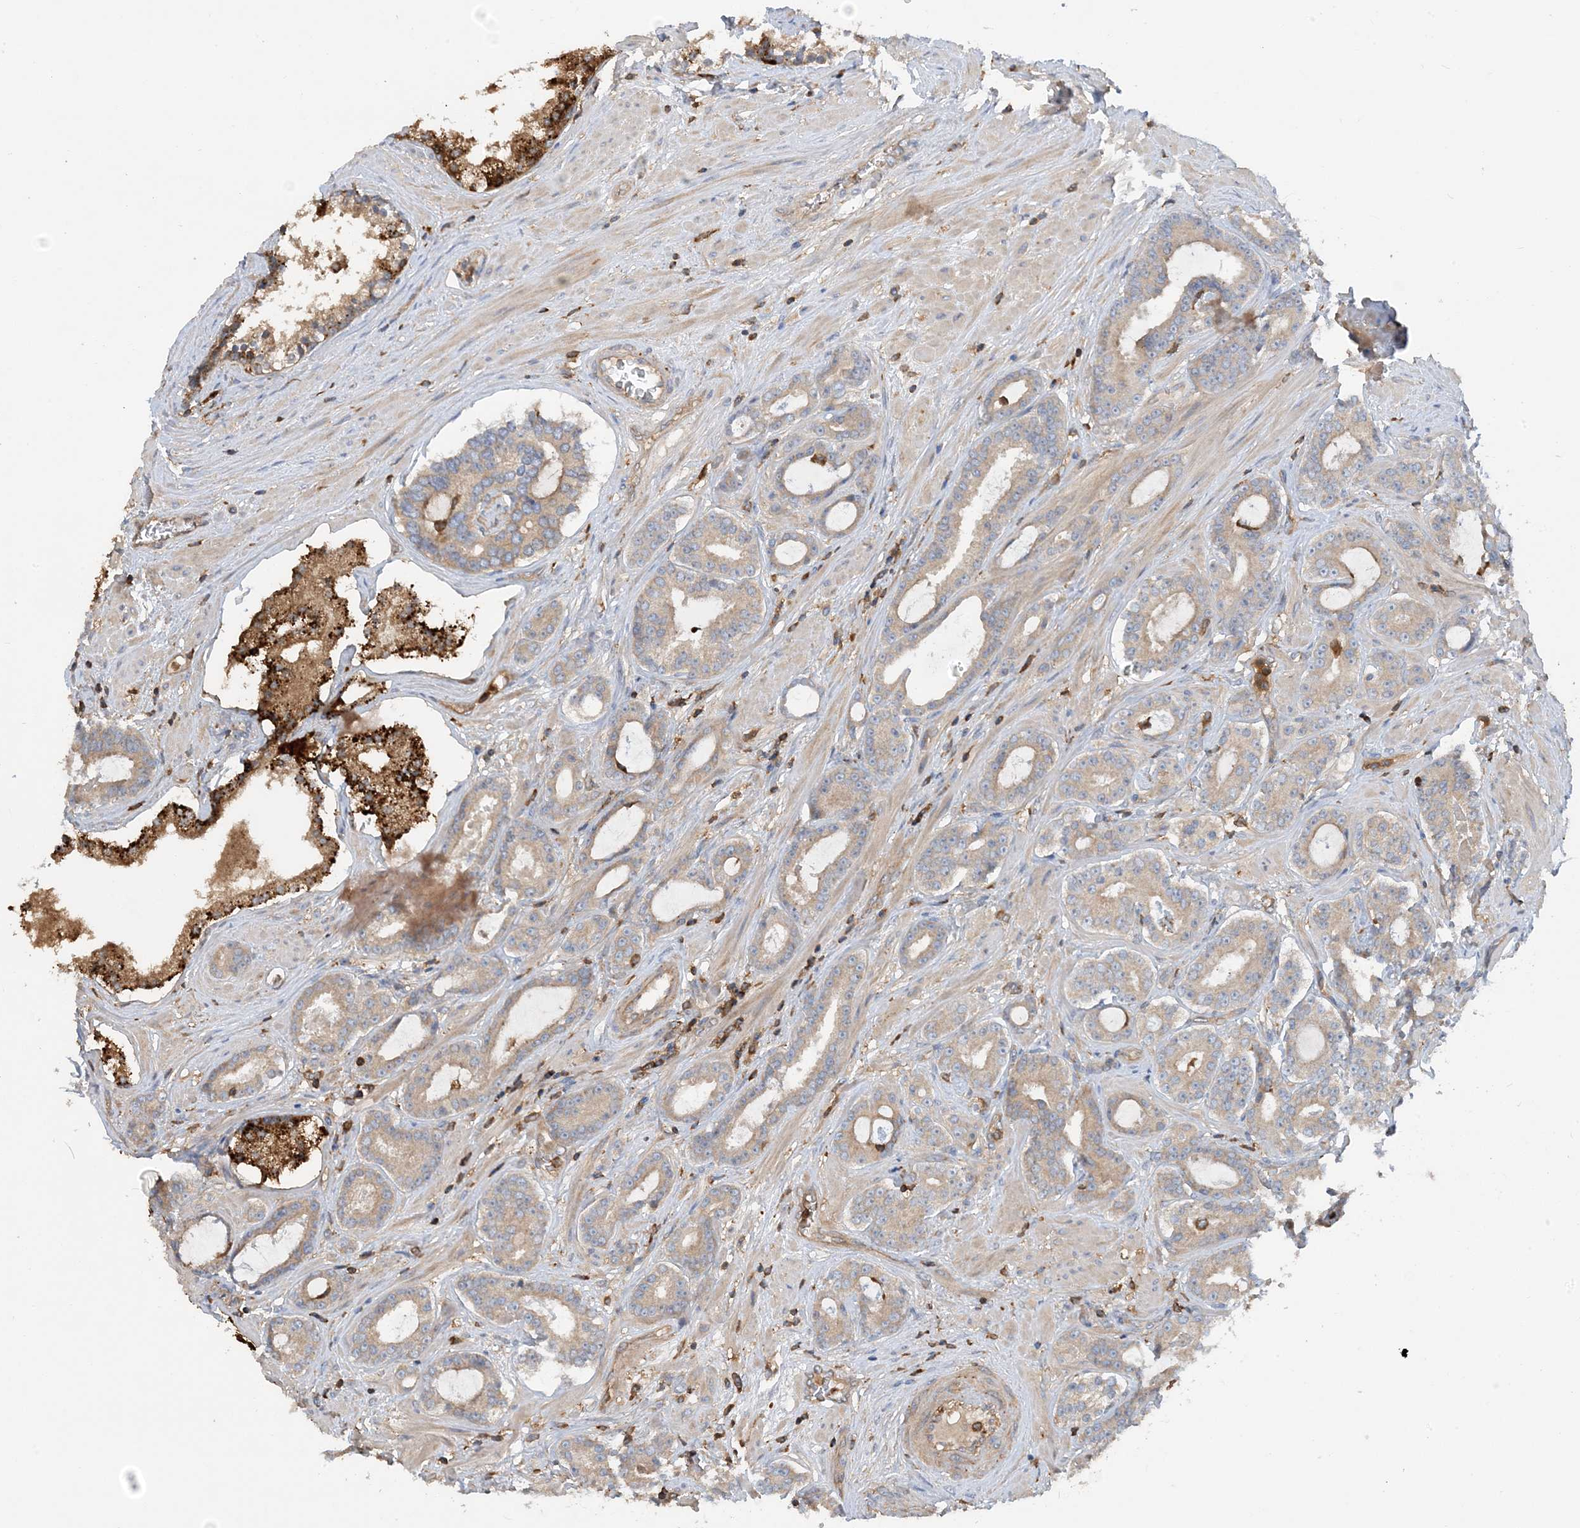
{"staining": {"intensity": "strong", "quantity": "<25%", "location": "cytoplasmic/membranous"}, "tissue": "prostate cancer", "cell_type": "Tumor cells", "image_type": "cancer", "snomed": [{"axis": "morphology", "description": "Adenocarcinoma, High grade"}, {"axis": "topography", "description": "Prostate"}], "caption": "Protein analysis of prostate cancer tissue demonstrates strong cytoplasmic/membranous positivity in approximately <25% of tumor cells.", "gene": "SFMBT2", "patient": {"sex": "male", "age": 58}}